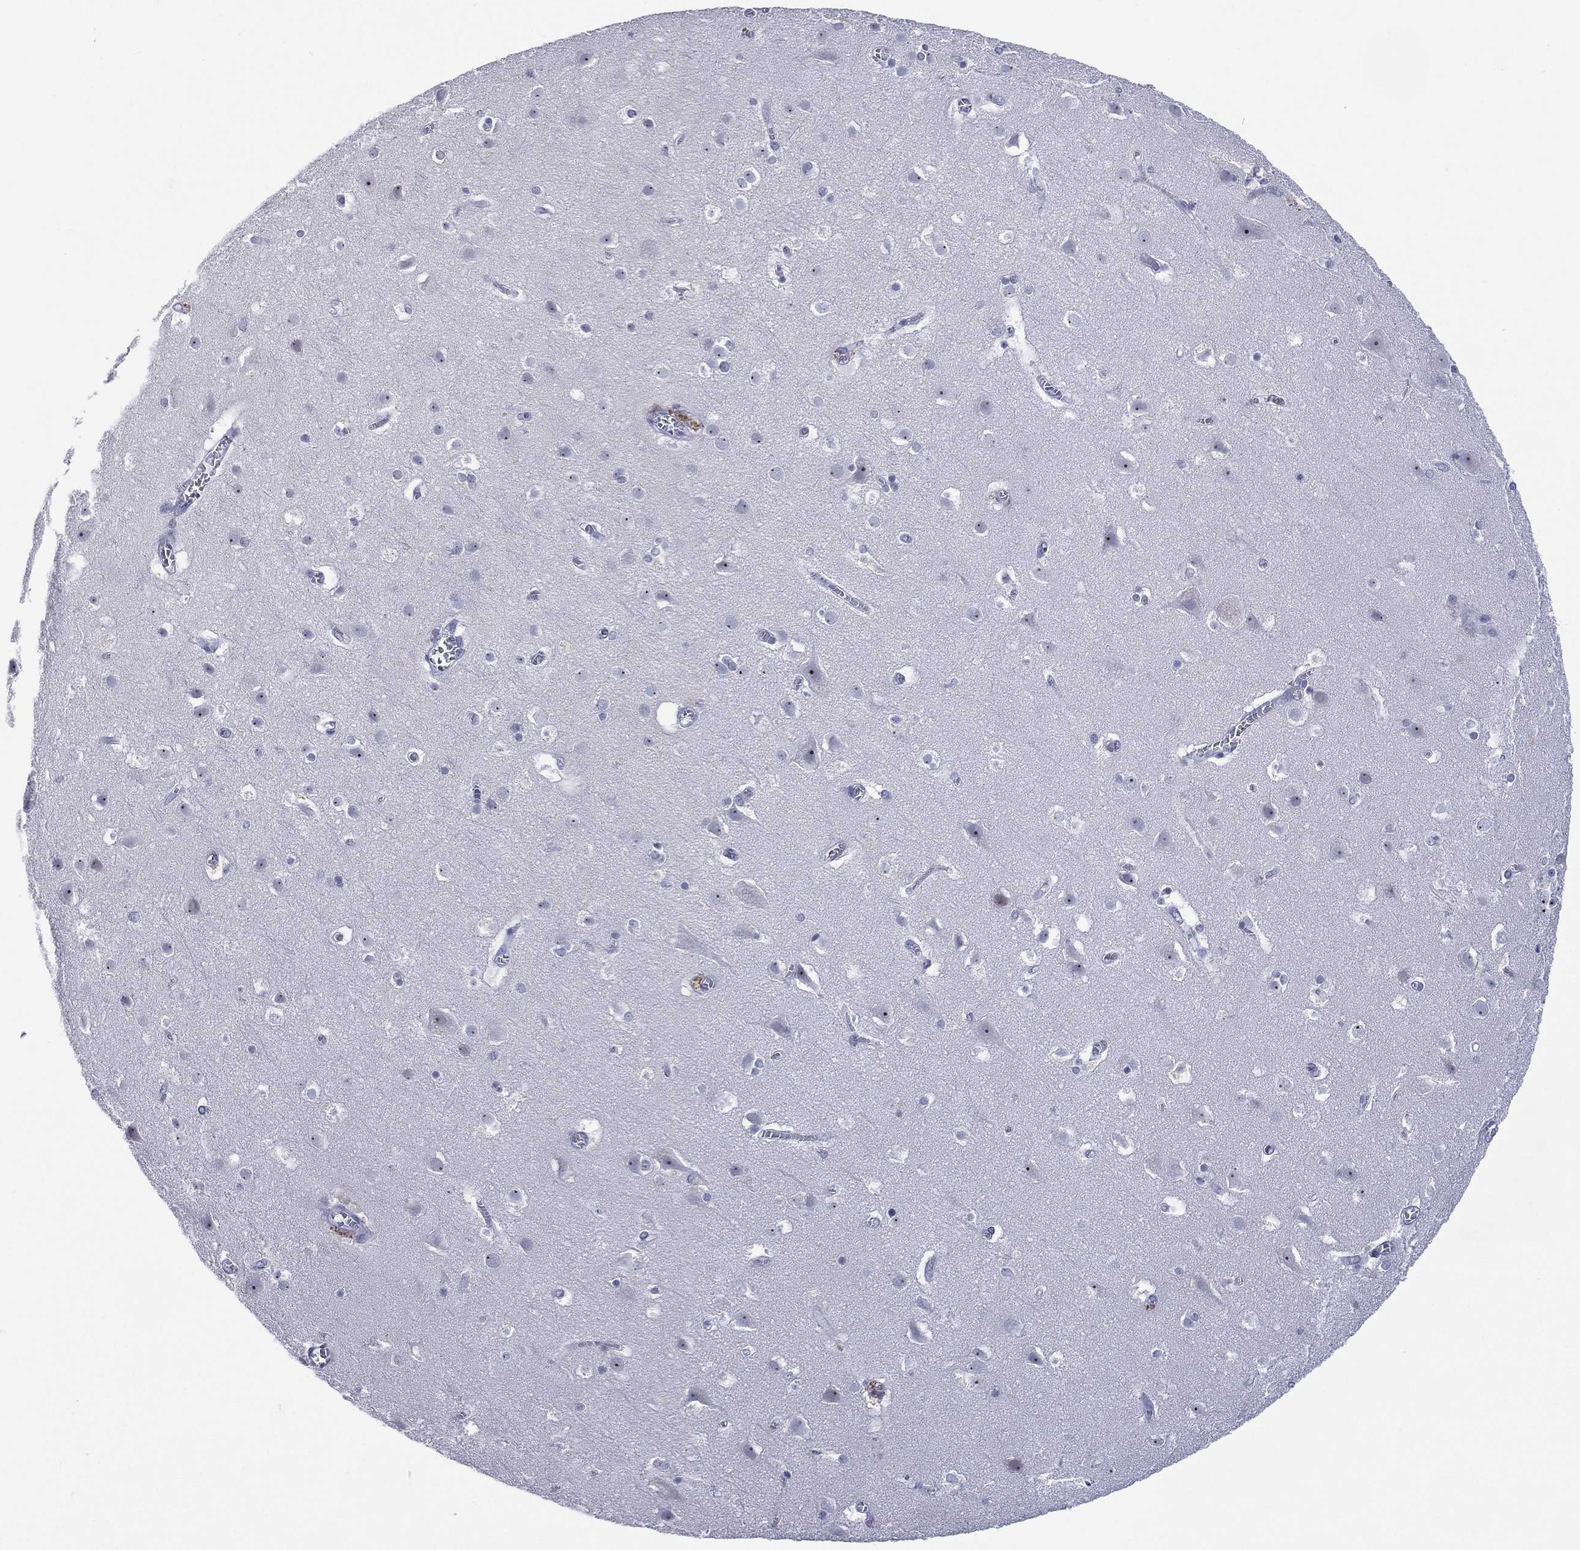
{"staining": {"intensity": "negative", "quantity": "none", "location": "none"}, "tissue": "cerebral cortex", "cell_type": "Endothelial cells", "image_type": "normal", "snomed": [{"axis": "morphology", "description": "Normal tissue, NOS"}, {"axis": "topography", "description": "Cerebral cortex"}], "caption": "DAB immunohistochemical staining of benign human cerebral cortex displays no significant positivity in endothelial cells. (Stains: DAB immunohistochemistry (IHC) with hematoxylin counter stain, Microscopy: brightfield microscopy at high magnification).", "gene": "SSX1", "patient": {"sex": "male", "age": 59}}